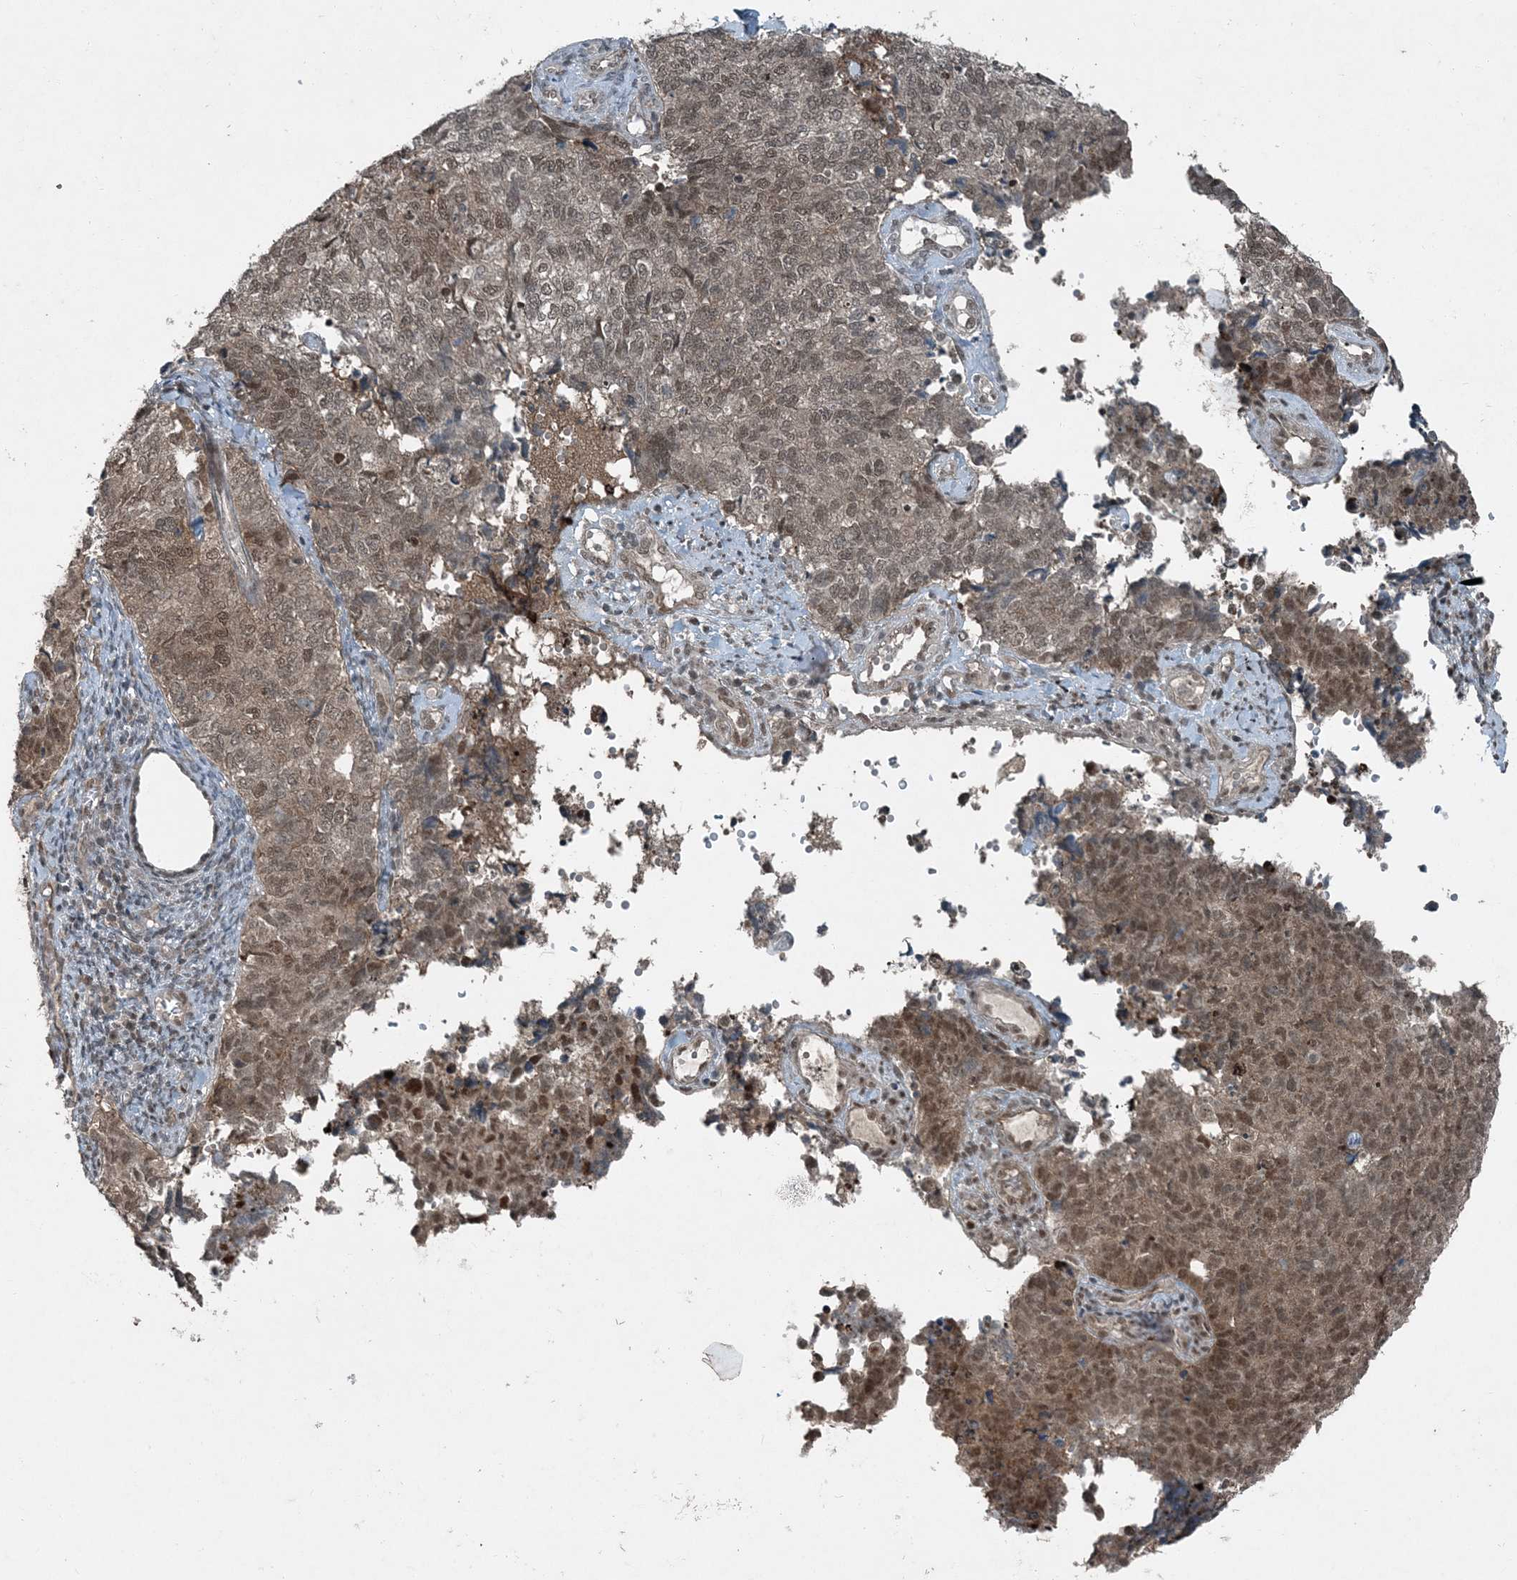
{"staining": {"intensity": "moderate", "quantity": ">75%", "location": "cytoplasmic/membranous,nuclear"}, "tissue": "cervical cancer", "cell_type": "Tumor cells", "image_type": "cancer", "snomed": [{"axis": "morphology", "description": "Squamous cell carcinoma, NOS"}, {"axis": "topography", "description": "Cervix"}], "caption": "IHC (DAB) staining of human cervical cancer (squamous cell carcinoma) reveals moderate cytoplasmic/membranous and nuclear protein staining in about >75% of tumor cells.", "gene": "COPS7B", "patient": {"sex": "female", "age": 63}}